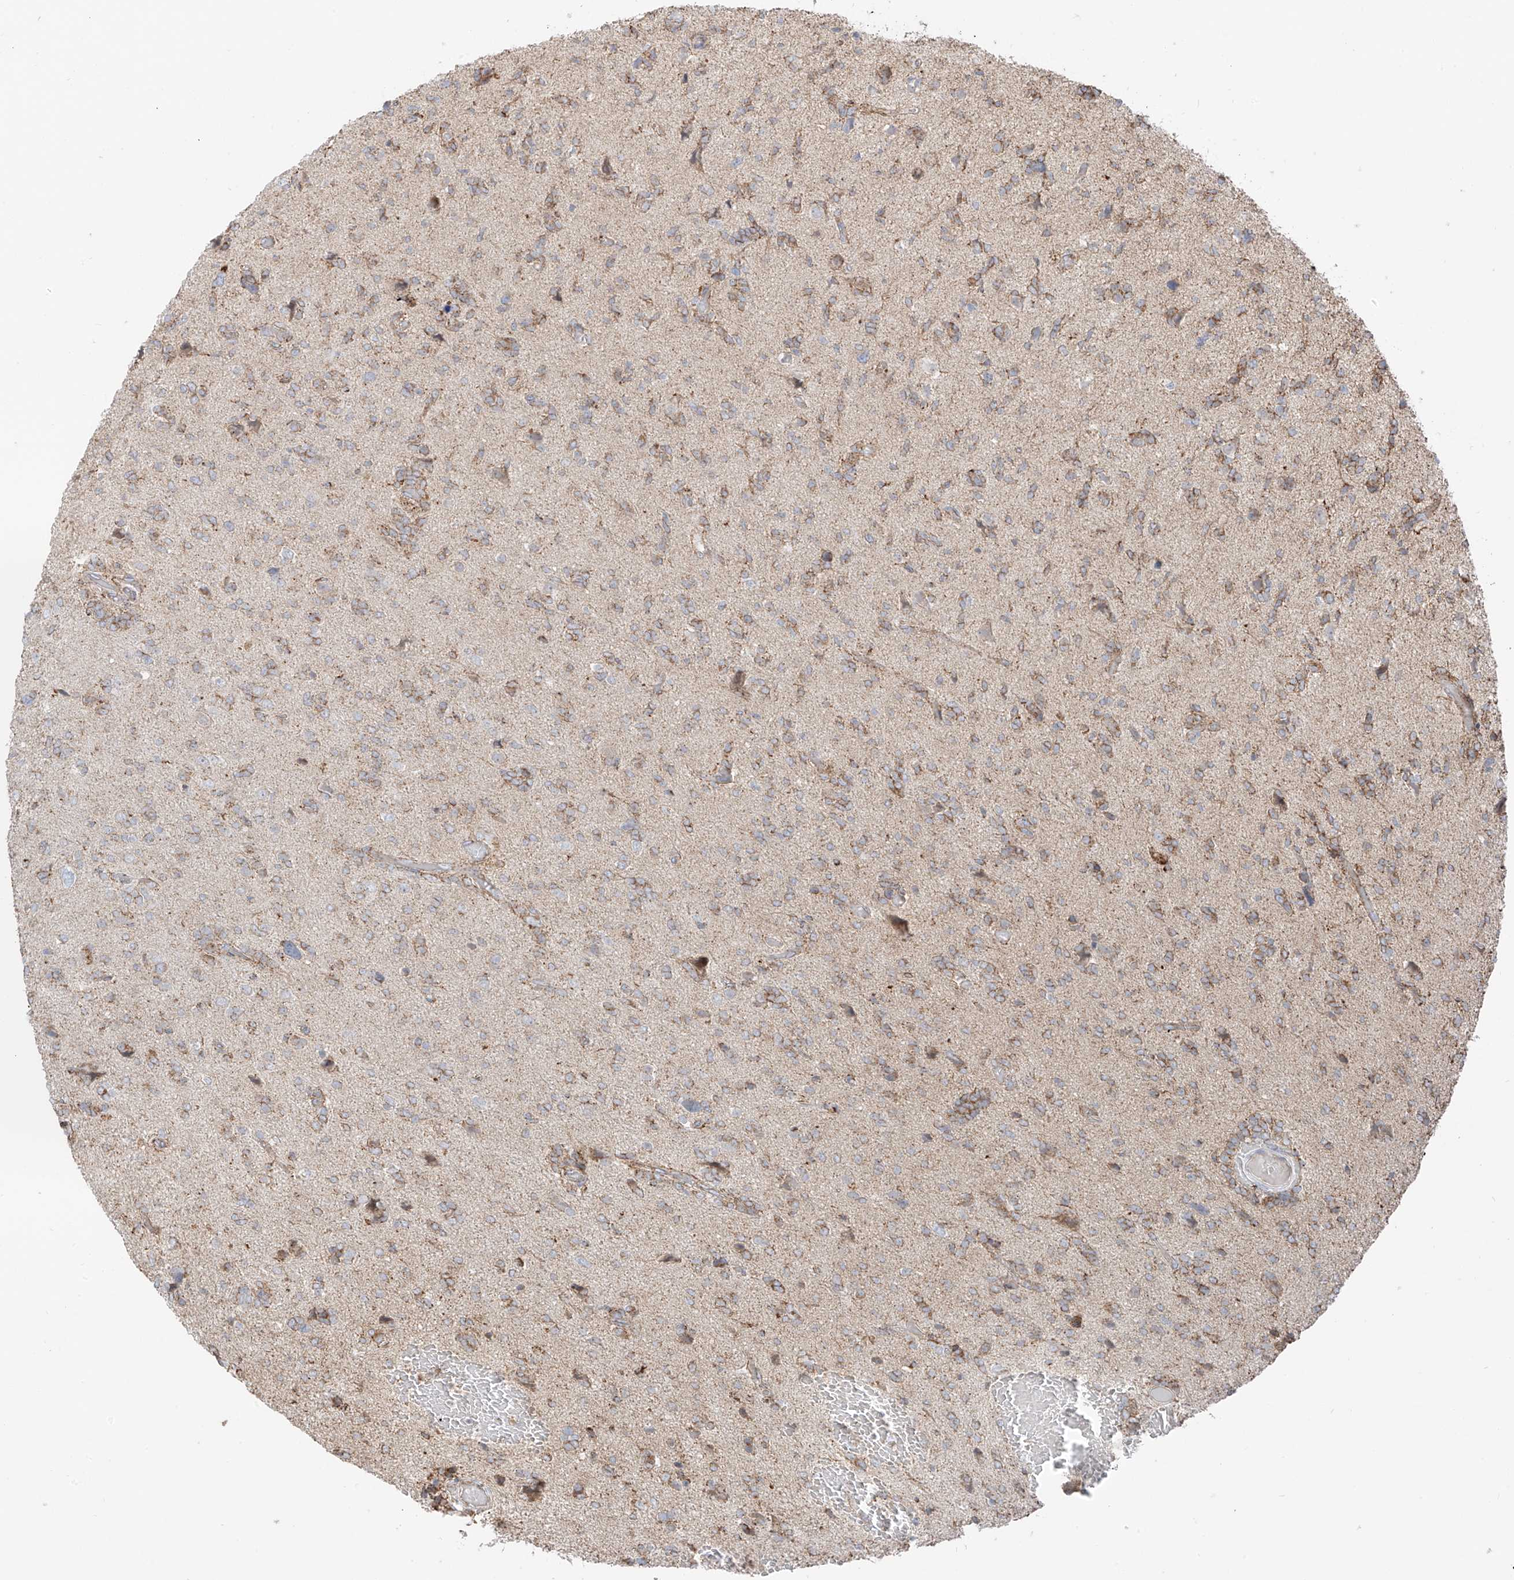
{"staining": {"intensity": "moderate", "quantity": ">75%", "location": "cytoplasmic/membranous"}, "tissue": "glioma", "cell_type": "Tumor cells", "image_type": "cancer", "snomed": [{"axis": "morphology", "description": "Glioma, malignant, High grade"}, {"axis": "topography", "description": "Brain"}], "caption": "Immunohistochemical staining of glioma demonstrates medium levels of moderate cytoplasmic/membranous protein expression in about >75% of tumor cells. The staining was performed using DAB to visualize the protein expression in brown, while the nuclei were stained in blue with hematoxylin (Magnification: 20x).", "gene": "ETHE1", "patient": {"sex": "female", "age": 59}}